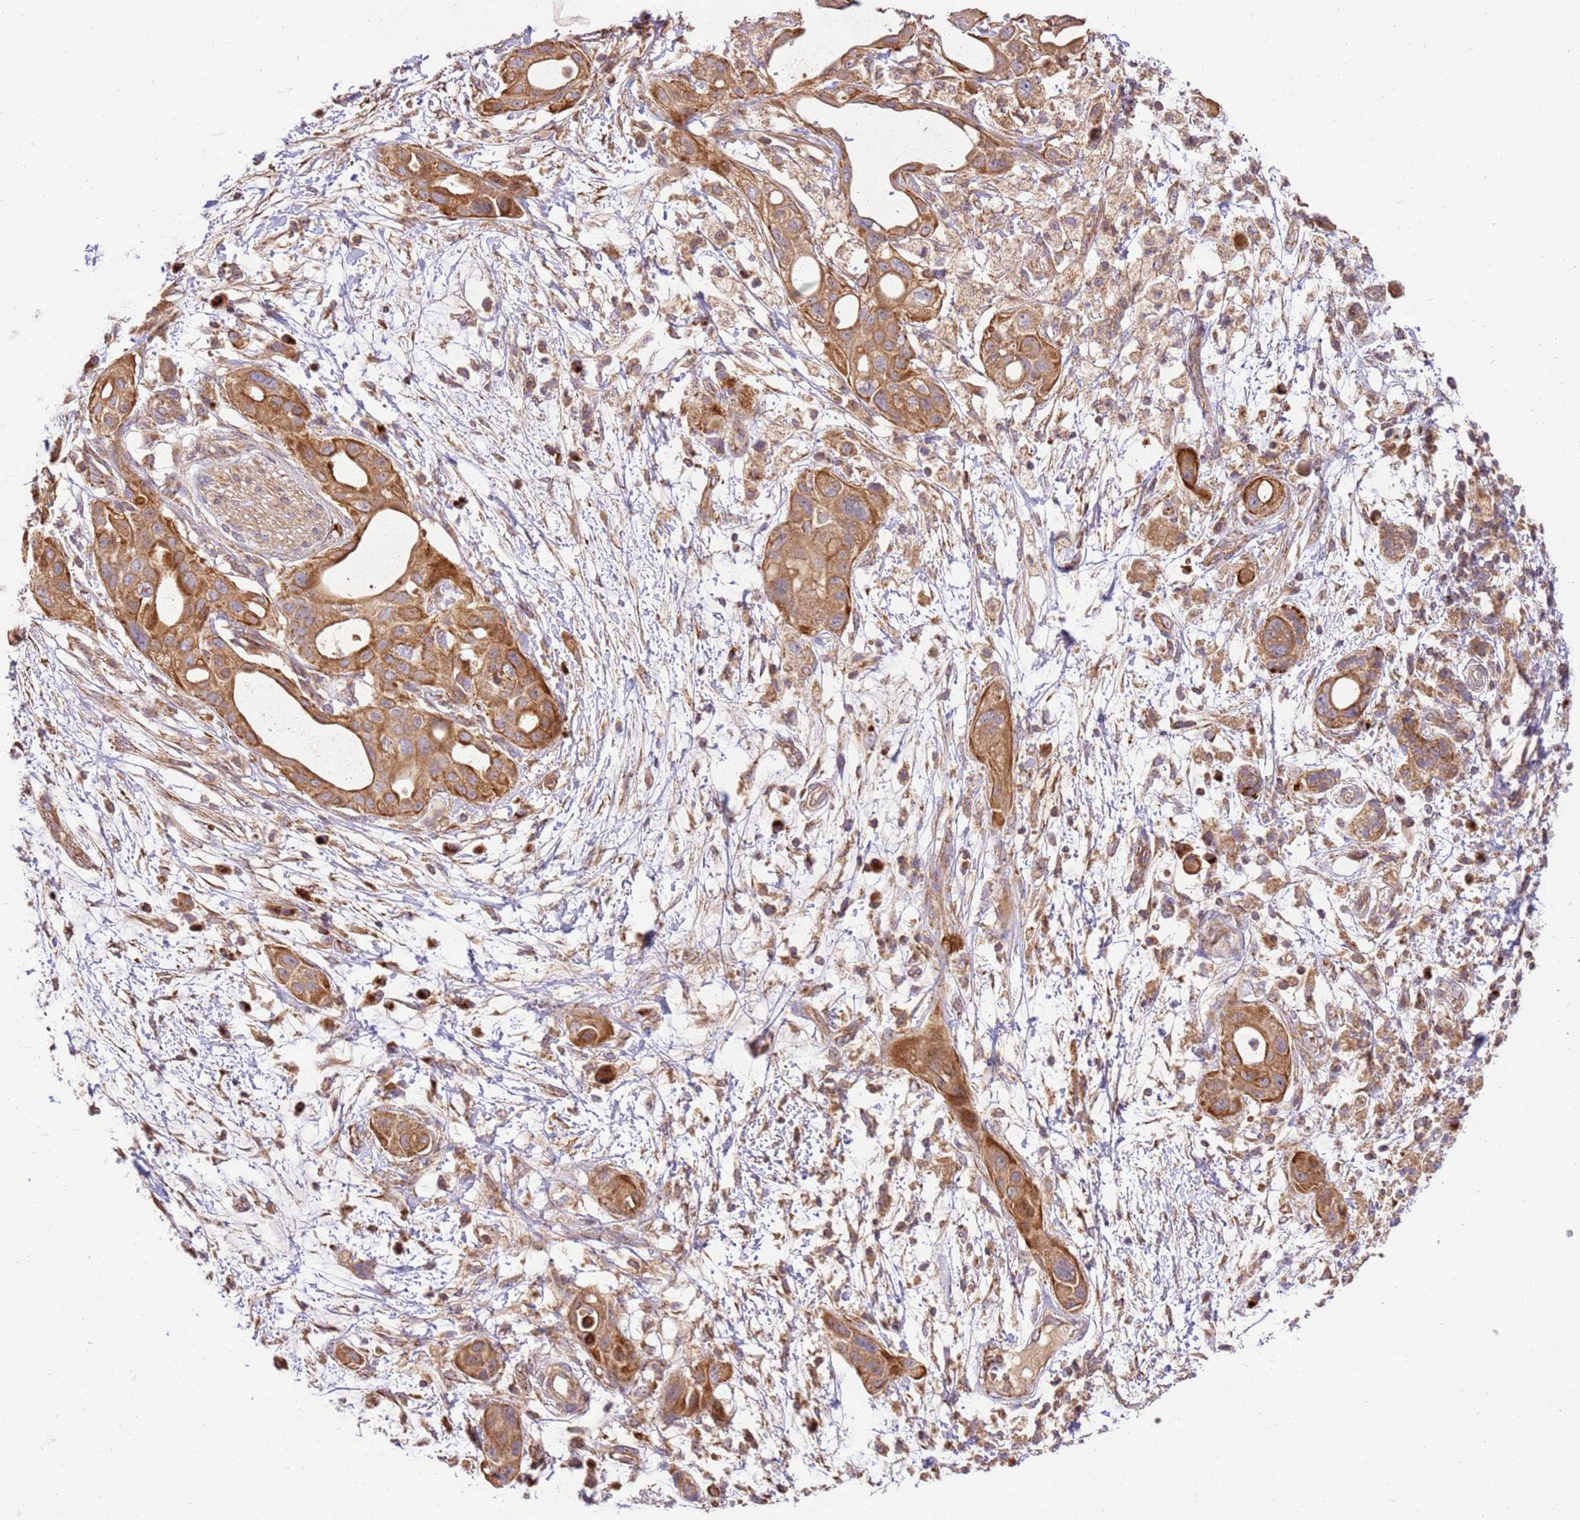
{"staining": {"intensity": "moderate", "quantity": ">75%", "location": "cytoplasmic/membranous"}, "tissue": "pancreatic cancer", "cell_type": "Tumor cells", "image_type": "cancer", "snomed": [{"axis": "morphology", "description": "Adenocarcinoma, NOS"}, {"axis": "topography", "description": "Pancreas"}], "caption": "High-magnification brightfield microscopy of adenocarcinoma (pancreatic) stained with DAB (brown) and counterstained with hematoxylin (blue). tumor cells exhibit moderate cytoplasmic/membranous expression is identified in about>75% of cells.", "gene": "SPATA2L", "patient": {"sex": "male", "age": 68}}